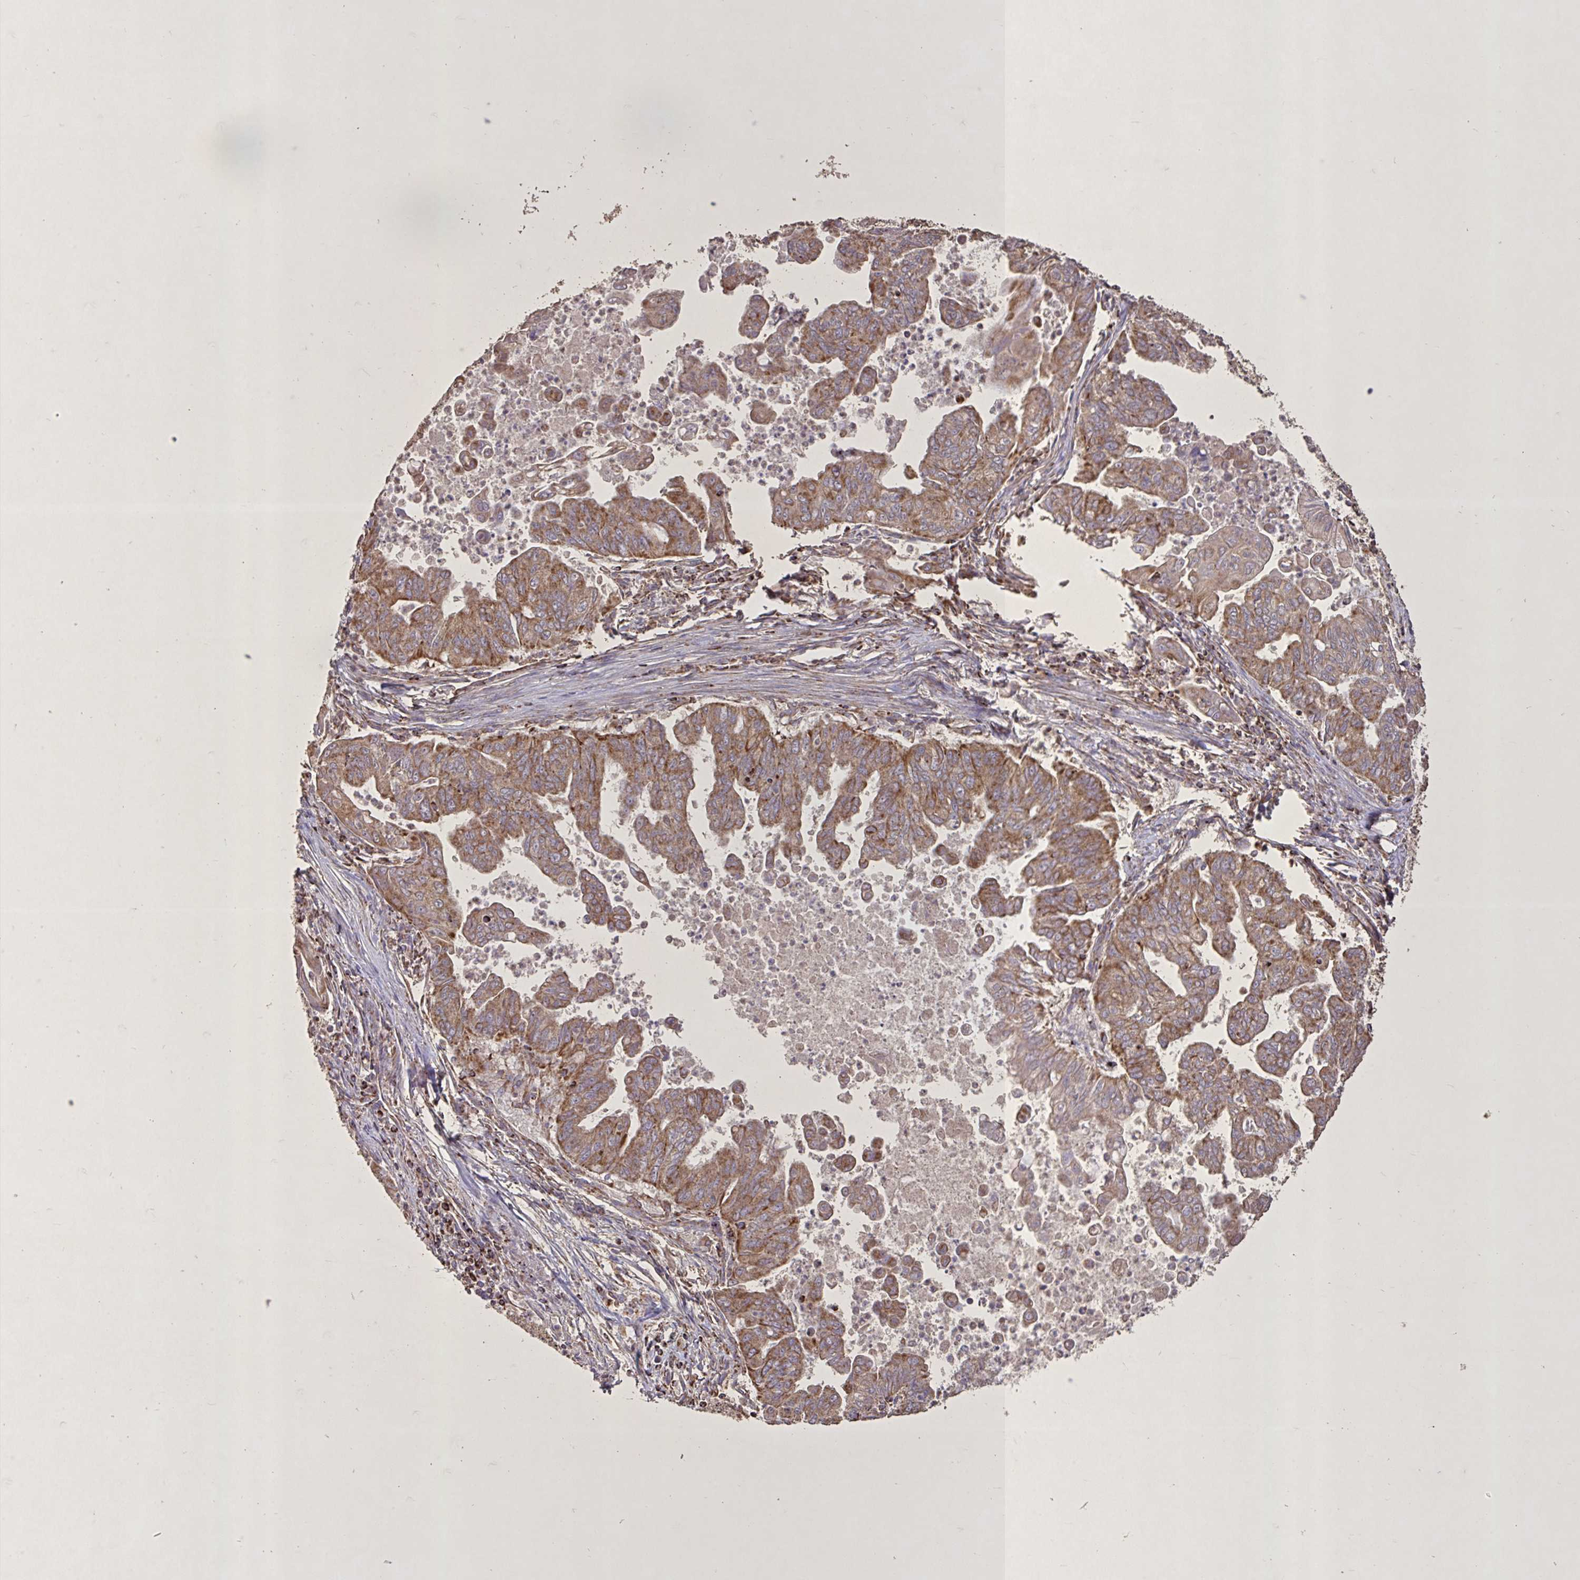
{"staining": {"intensity": "moderate", "quantity": ">75%", "location": "cytoplasmic/membranous"}, "tissue": "stomach cancer", "cell_type": "Tumor cells", "image_type": "cancer", "snomed": [{"axis": "morphology", "description": "Adenocarcinoma, NOS"}, {"axis": "topography", "description": "Stomach, upper"}], "caption": "Immunohistochemical staining of stomach adenocarcinoma exhibits moderate cytoplasmic/membranous protein positivity in approximately >75% of tumor cells. The protein is shown in brown color, while the nuclei are stained blue.", "gene": "AGK", "patient": {"sex": "male", "age": 80}}